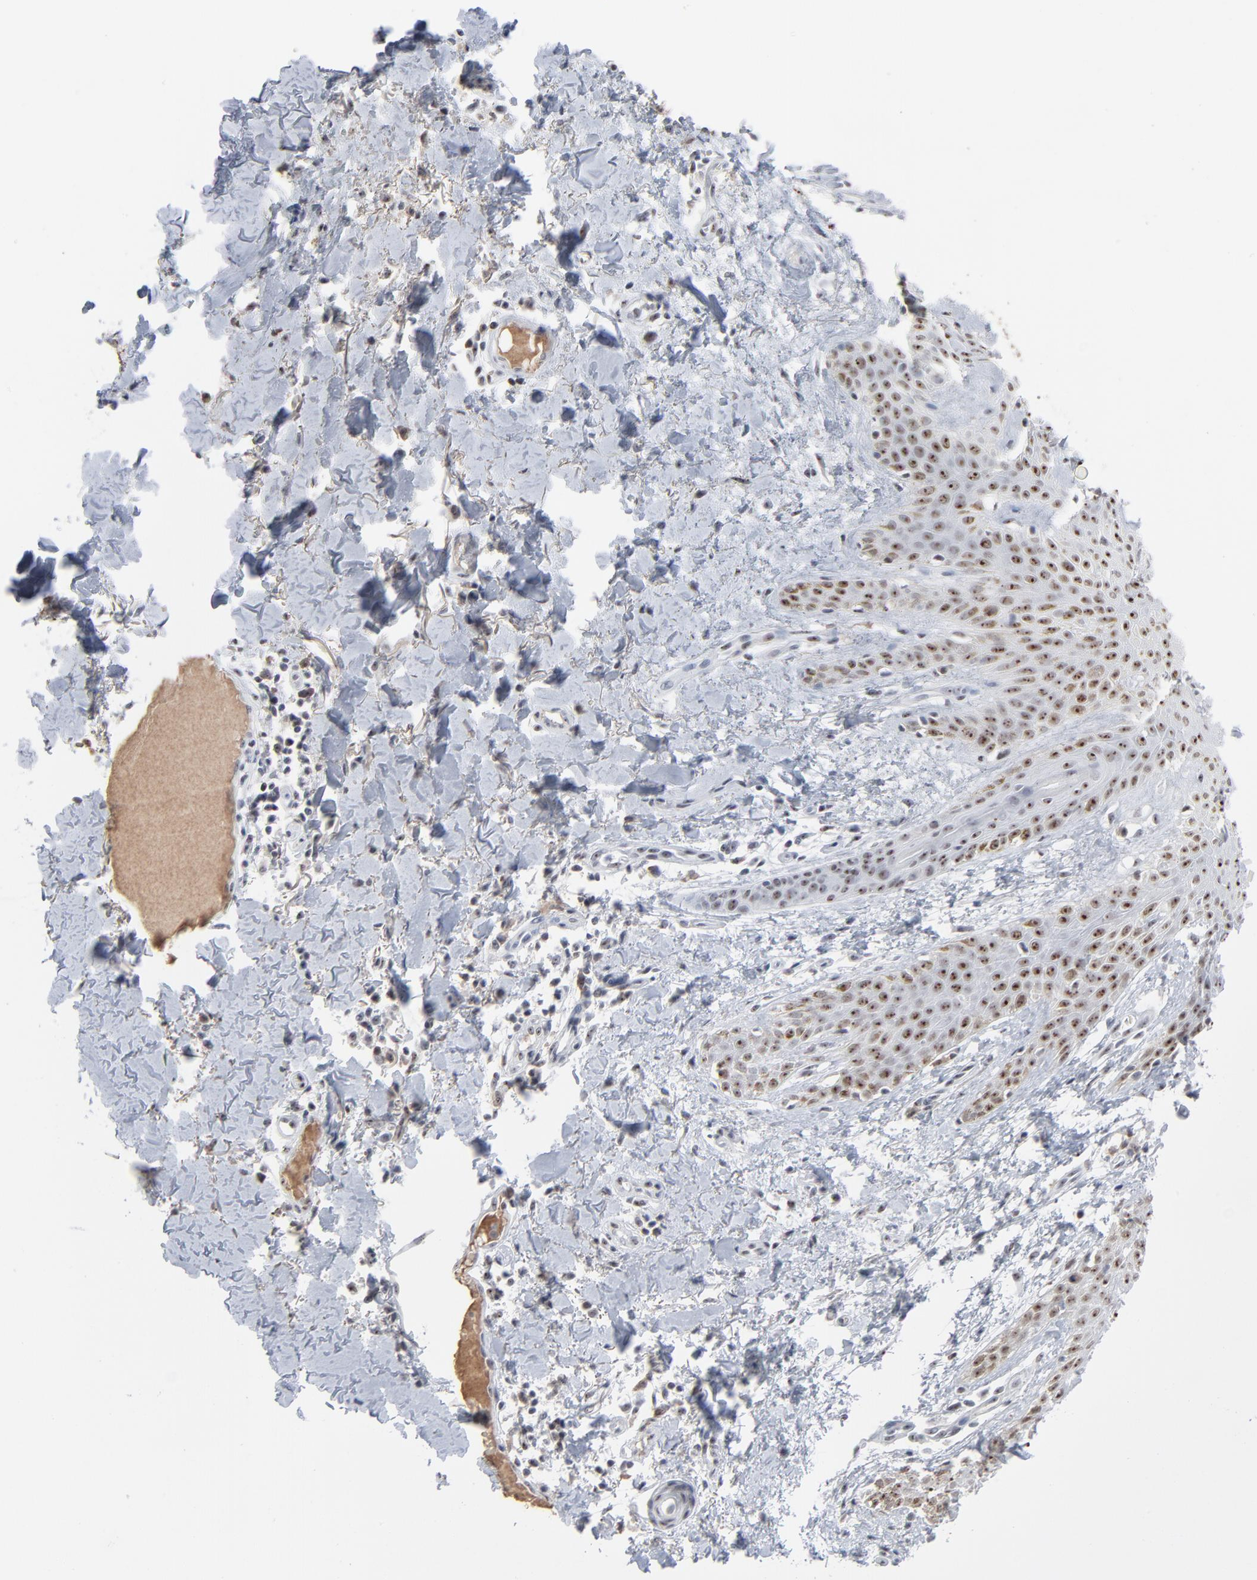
{"staining": {"intensity": "moderate", "quantity": ">75%", "location": "nuclear"}, "tissue": "skin cancer", "cell_type": "Tumor cells", "image_type": "cancer", "snomed": [{"axis": "morphology", "description": "Basal cell carcinoma"}, {"axis": "topography", "description": "Skin"}], "caption": "Tumor cells reveal medium levels of moderate nuclear positivity in approximately >75% of cells in skin cancer (basal cell carcinoma).", "gene": "MPHOSPH6", "patient": {"sex": "male", "age": 67}}